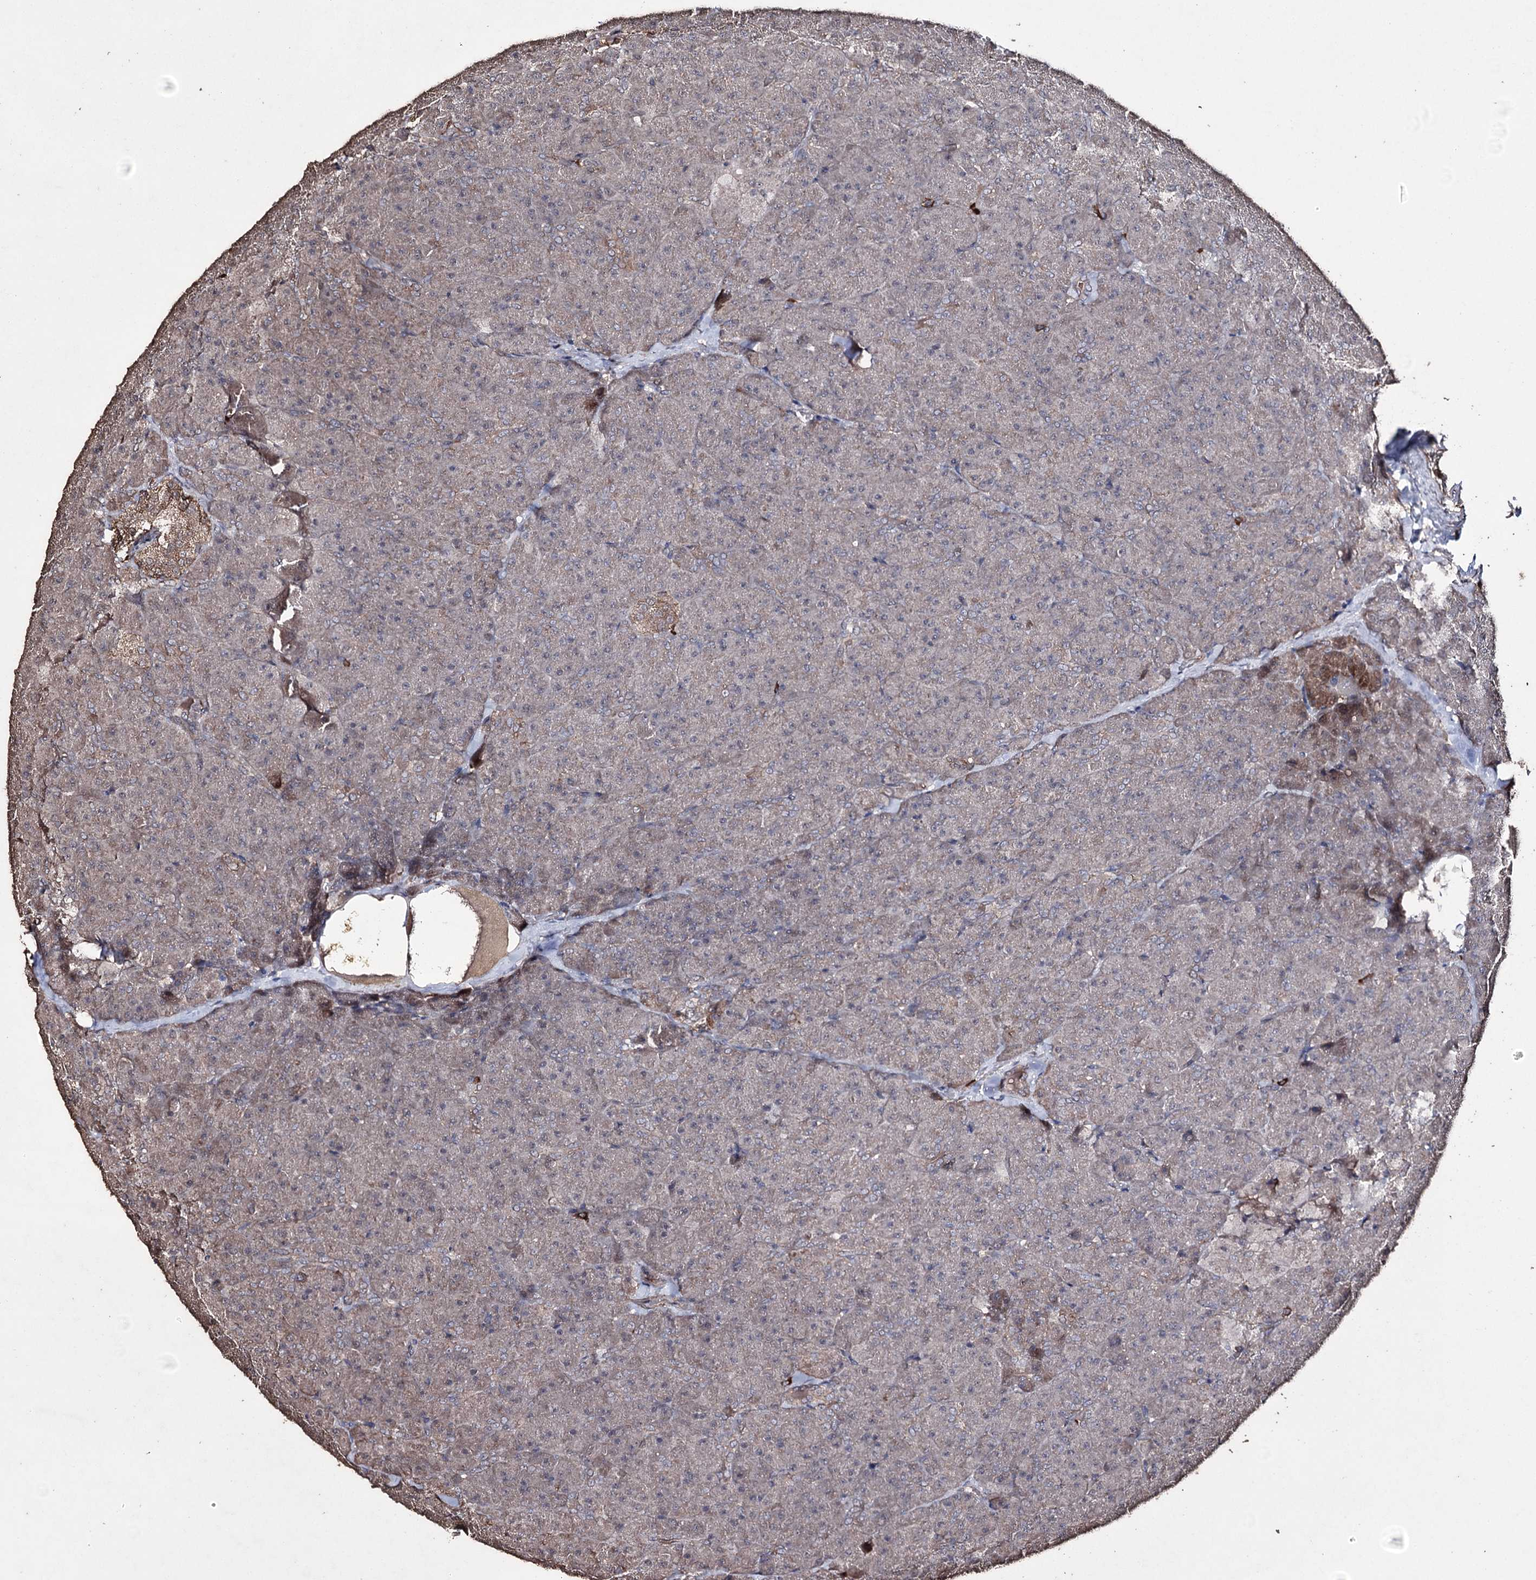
{"staining": {"intensity": "moderate", "quantity": "25%-75%", "location": "cytoplasmic/membranous"}, "tissue": "pancreas", "cell_type": "Exocrine glandular cells", "image_type": "normal", "snomed": [{"axis": "morphology", "description": "Normal tissue, NOS"}, {"axis": "topography", "description": "Pancreas"}], "caption": "Pancreas stained for a protein demonstrates moderate cytoplasmic/membranous positivity in exocrine glandular cells.", "gene": "ZNF662", "patient": {"sex": "male", "age": 36}}